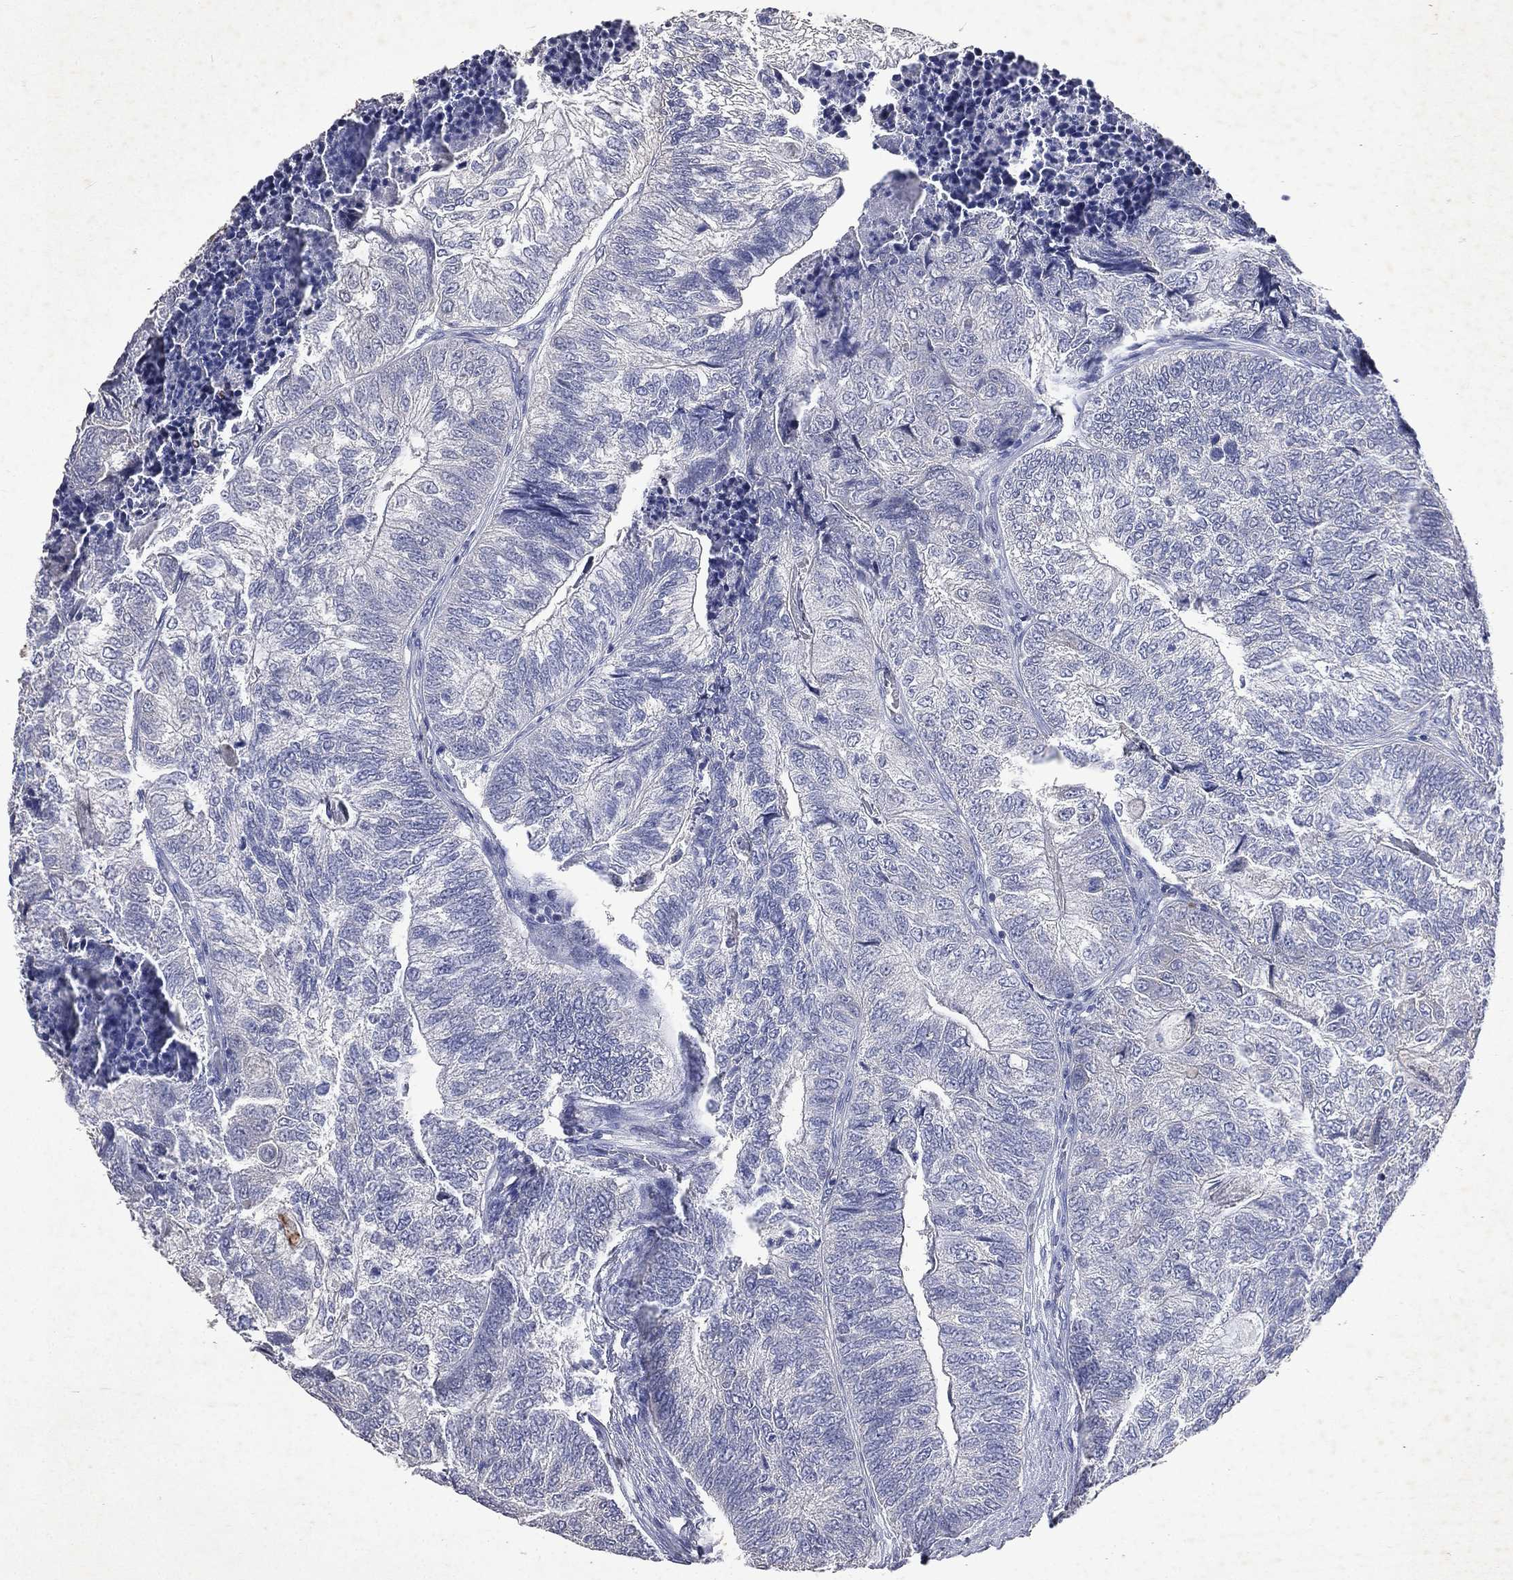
{"staining": {"intensity": "negative", "quantity": "none", "location": "none"}, "tissue": "colorectal cancer", "cell_type": "Tumor cells", "image_type": "cancer", "snomed": [{"axis": "morphology", "description": "Adenocarcinoma, NOS"}, {"axis": "topography", "description": "Colon"}], "caption": "The micrograph exhibits no significant staining in tumor cells of colorectal cancer (adenocarcinoma). (DAB (3,3'-diaminobenzidine) immunohistochemistry (IHC) with hematoxylin counter stain).", "gene": "SLC34A2", "patient": {"sex": "female", "age": 67}}